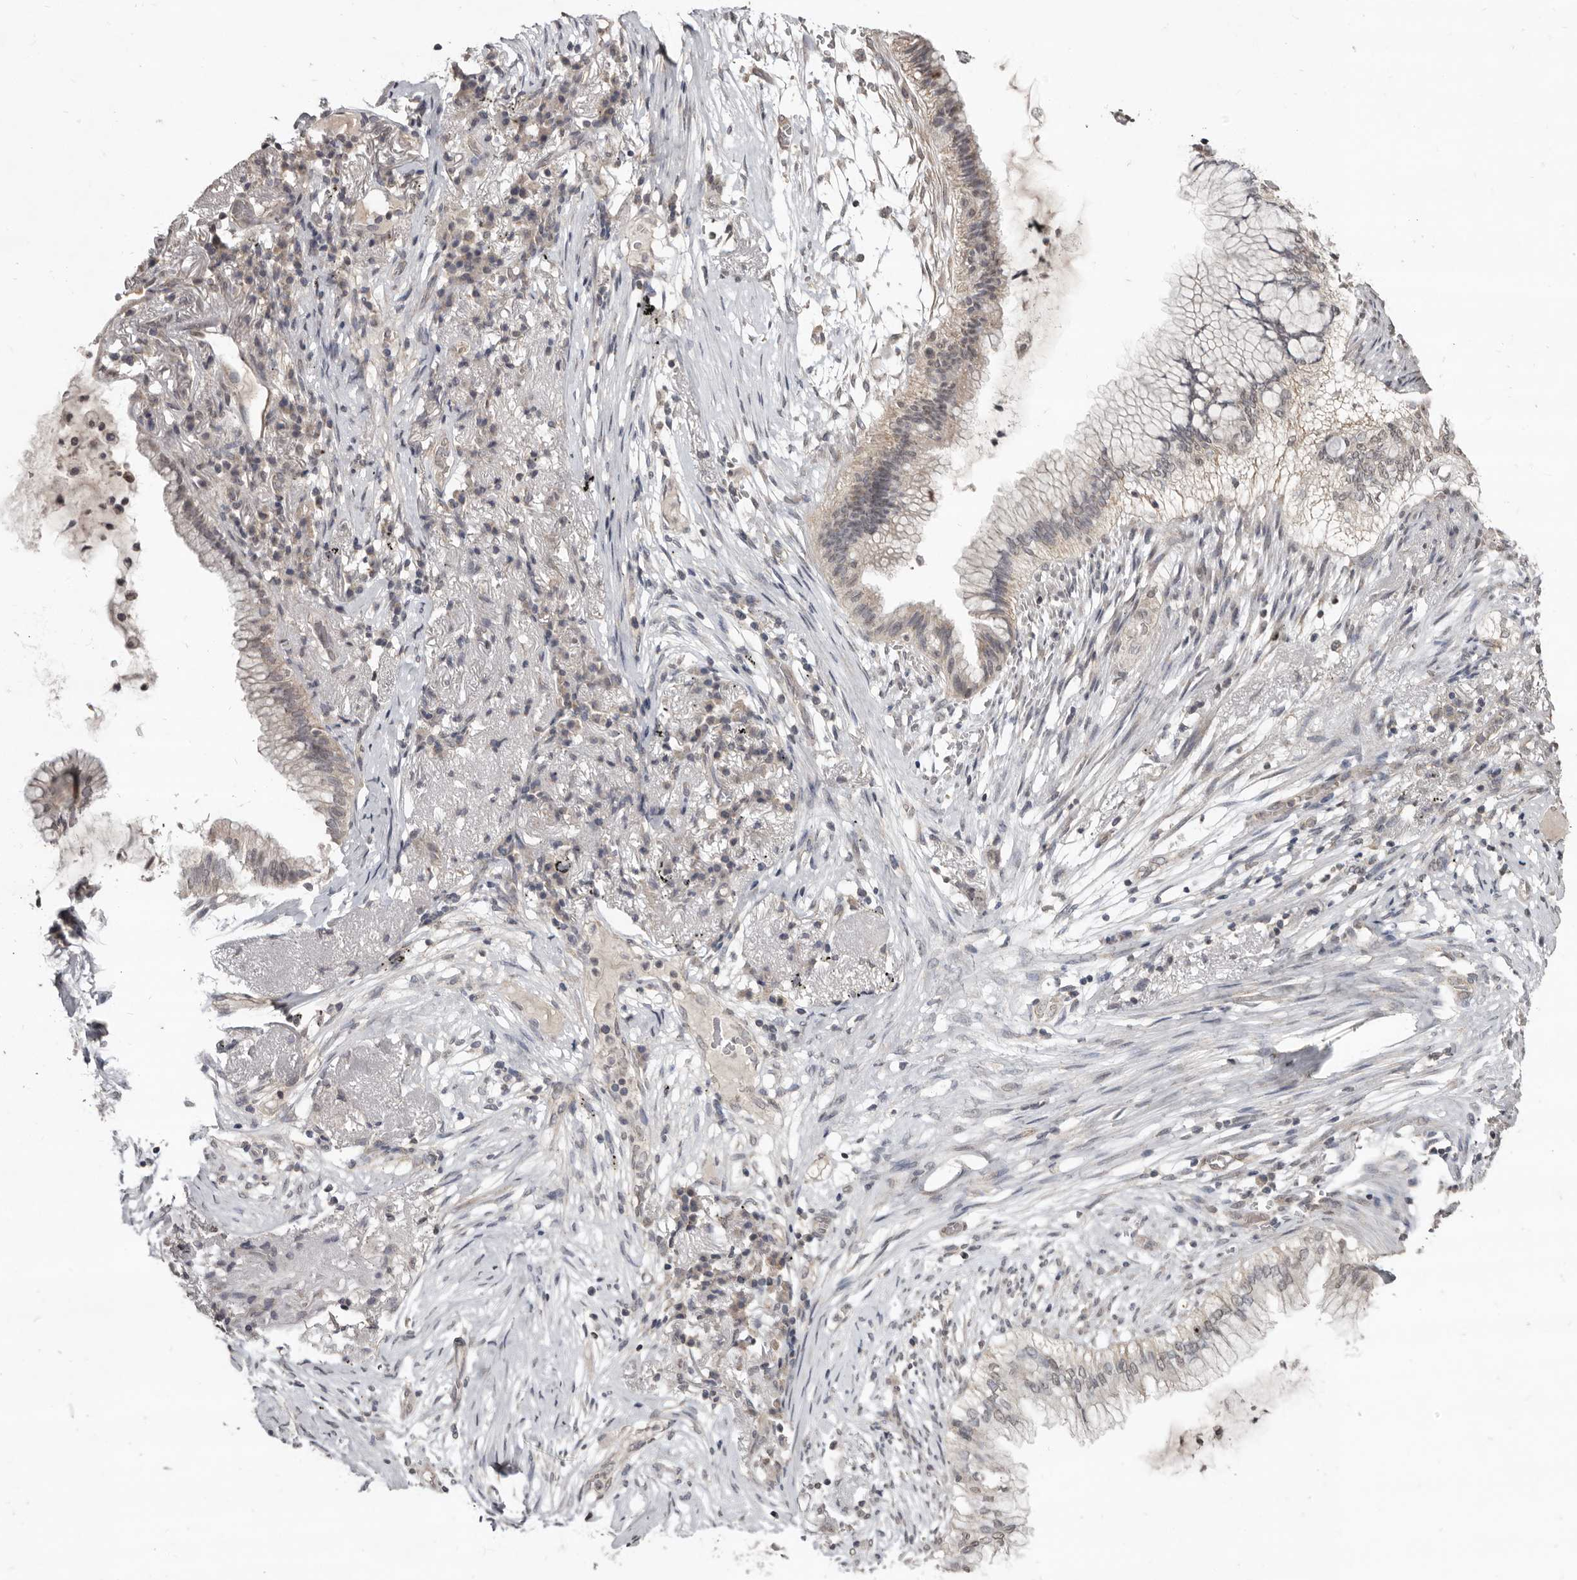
{"staining": {"intensity": "weak", "quantity": "25%-75%", "location": "cytoplasmic/membranous"}, "tissue": "lung cancer", "cell_type": "Tumor cells", "image_type": "cancer", "snomed": [{"axis": "morphology", "description": "Adenocarcinoma, NOS"}, {"axis": "topography", "description": "Lung"}], "caption": "A micrograph of human lung adenocarcinoma stained for a protein shows weak cytoplasmic/membranous brown staining in tumor cells. The staining was performed using DAB (3,3'-diaminobenzidine), with brown indicating positive protein expression. Nuclei are stained blue with hematoxylin.", "gene": "LINGO2", "patient": {"sex": "female", "age": 70}}